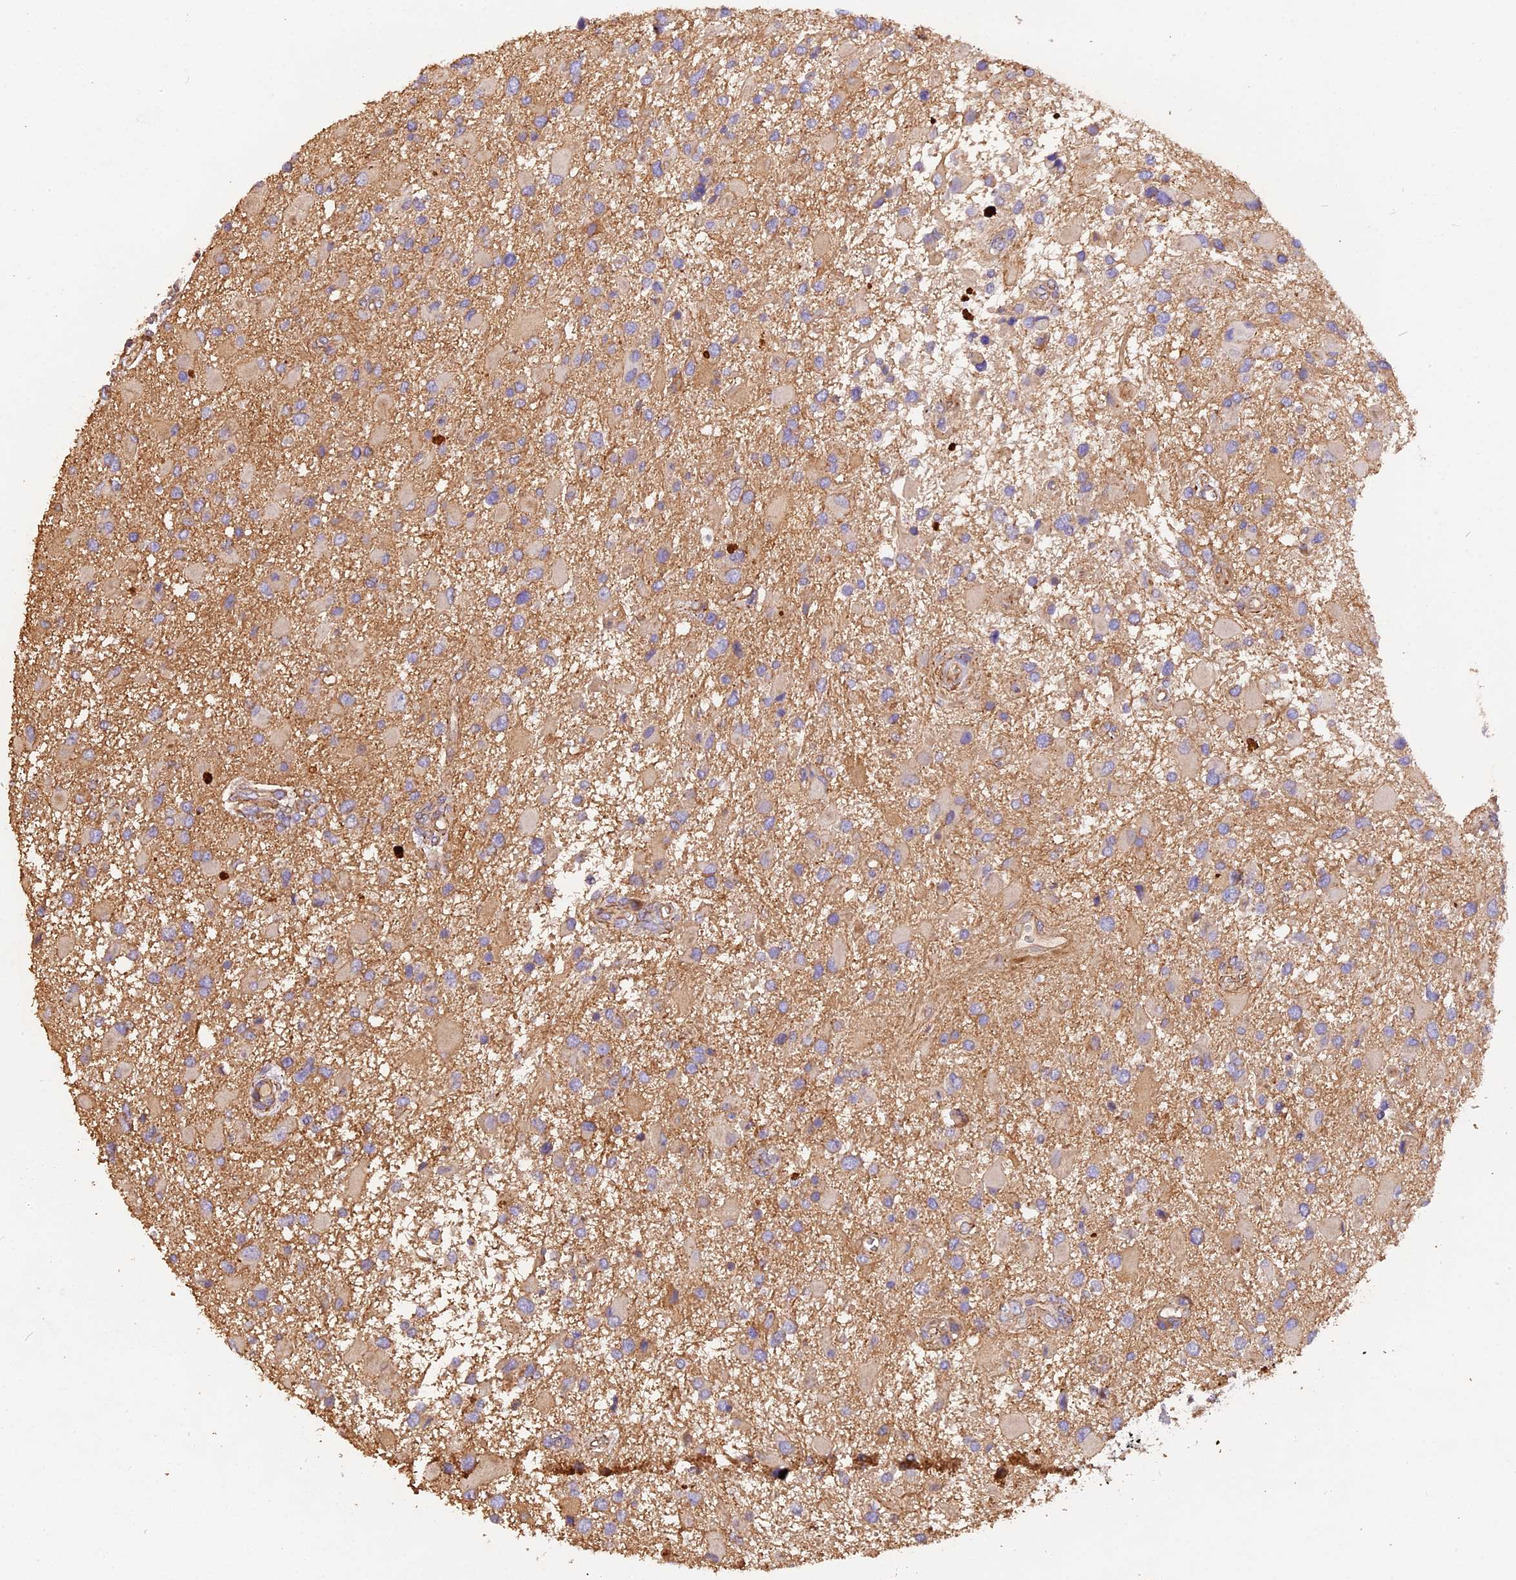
{"staining": {"intensity": "weak", "quantity": "25%-75%", "location": "cytoplasmic/membranous"}, "tissue": "glioma", "cell_type": "Tumor cells", "image_type": "cancer", "snomed": [{"axis": "morphology", "description": "Glioma, malignant, High grade"}, {"axis": "topography", "description": "Brain"}], "caption": "This photomicrograph reveals glioma stained with immunohistochemistry (IHC) to label a protein in brown. The cytoplasmic/membranous of tumor cells show weak positivity for the protein. Nuclei are counter-stained blue.", "gene": "ERMARD", "patient": {"sex": "male", "age": 53}}